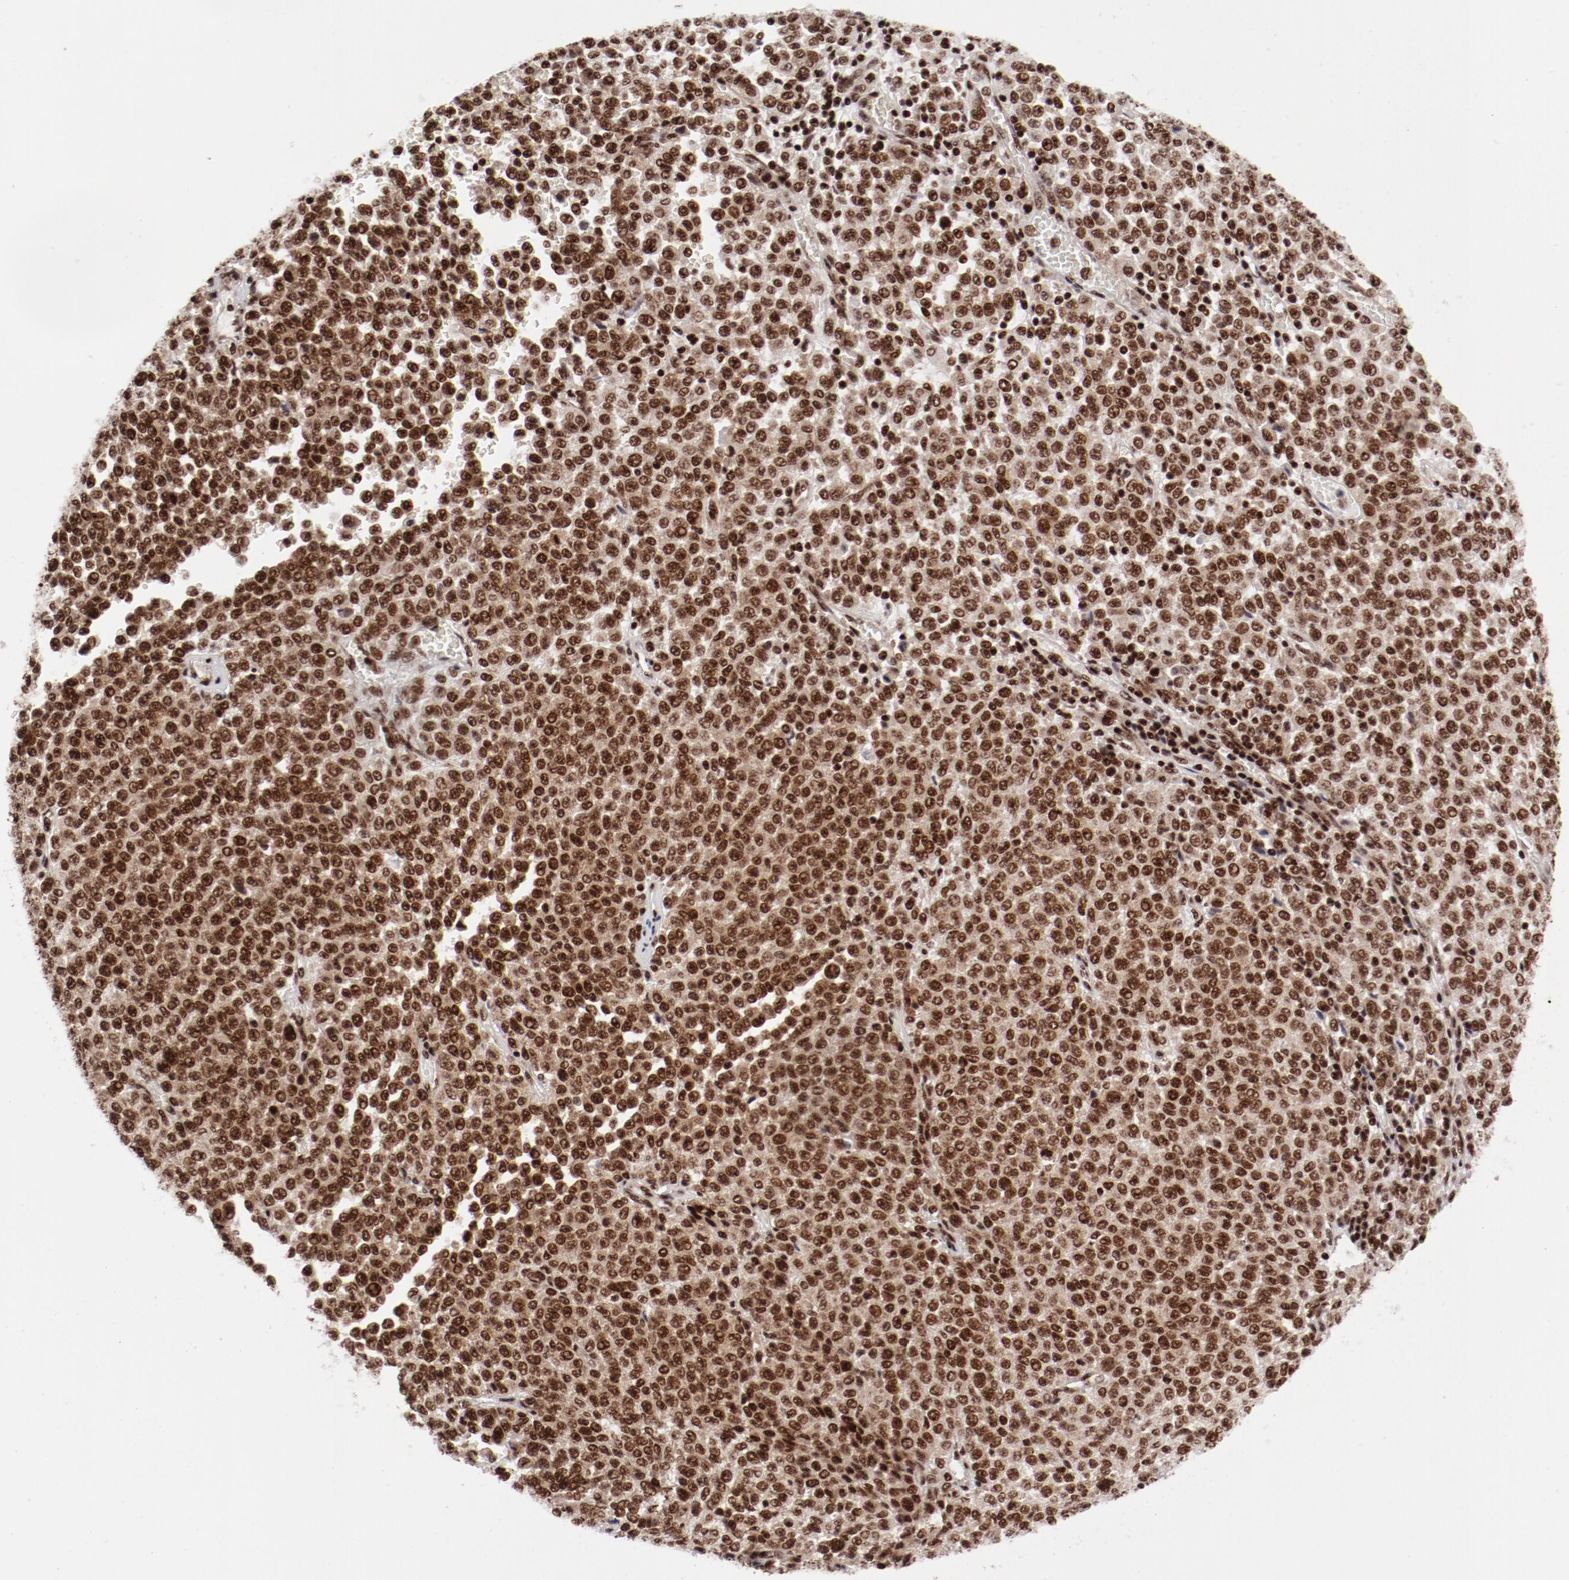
{"staining": {"intensity": "strong", "quantity": ">75%", "location": "nuclear"}, "tissue": "melanoma", "cell_type": "Tumor cells", "image_type": "cancer", "snomed": [{"axis": "morphology", "description": "Malignant melanoma, Metastatic site"}, {"axis": "topography", "description": "Pancreas"}], "caption": "This is a micrograph of IHC staining of malignant melanoma (metastatic site), which shows strong staining in the nuclear of tumor cells.", "gene": "NFYB", "patient": {"sex": "female", "age": 30}}